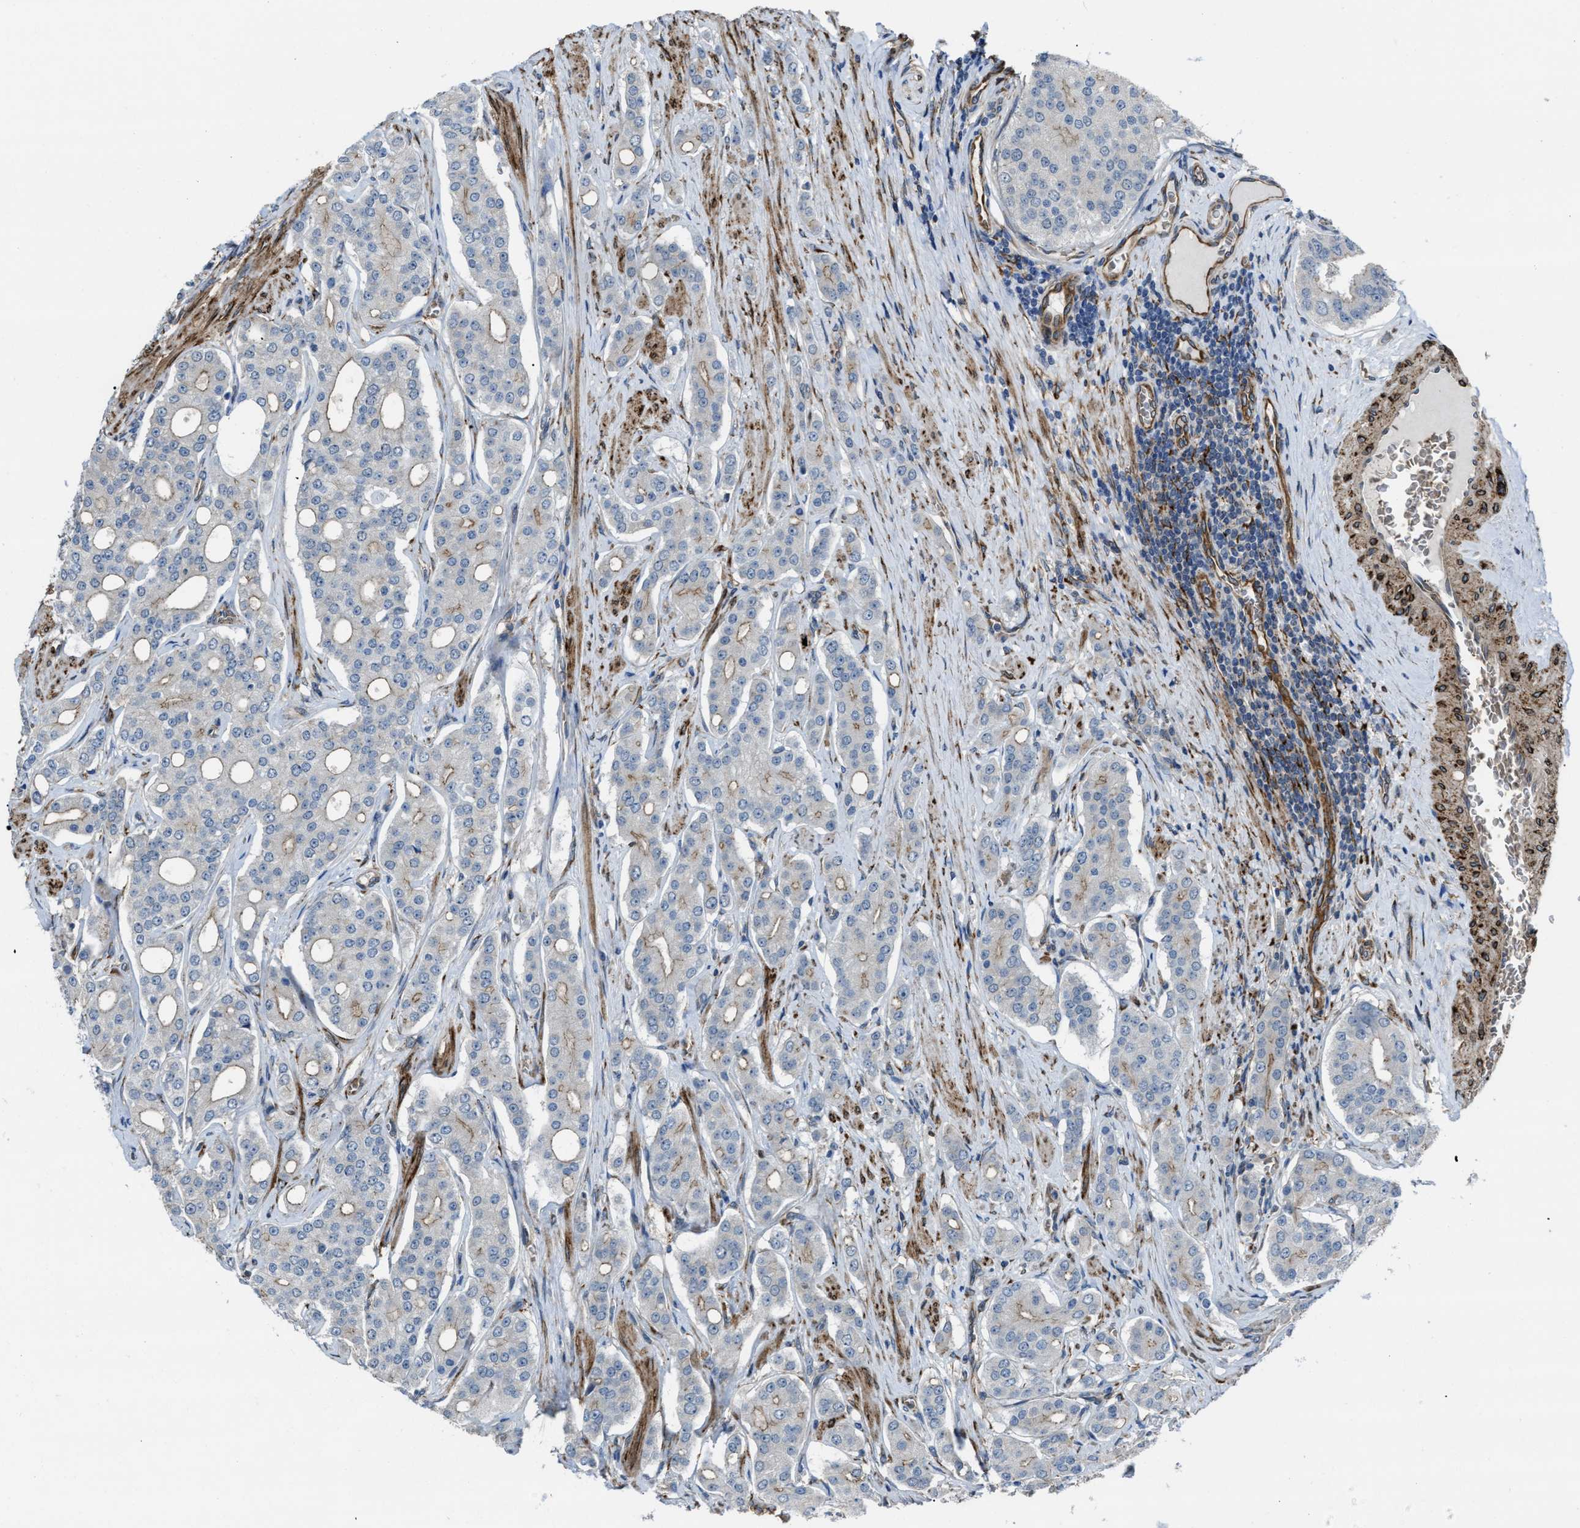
{"staining": {"intensity": "moderate", "quantity": "<25%", "location": "cytoplasmic/membranous"}, "tissue": "prostate cancer", "cell_type": "Tumor cells", "image_type": "cancer", "snomed": [{"axis": "morphology", "description": "Adenocarcinoma, High grade"}, {"axis": "topography", "description": "Prostate"}], "caption": "Brown immunohistochemical staining in human high-grade adenocarcinoma (prostate) exhibits moderate cytoplasmic/membranous staining in about <25% of tumor cells.", "gene": "SELENOM", "patient": {"sex": "male", "age": 71}}